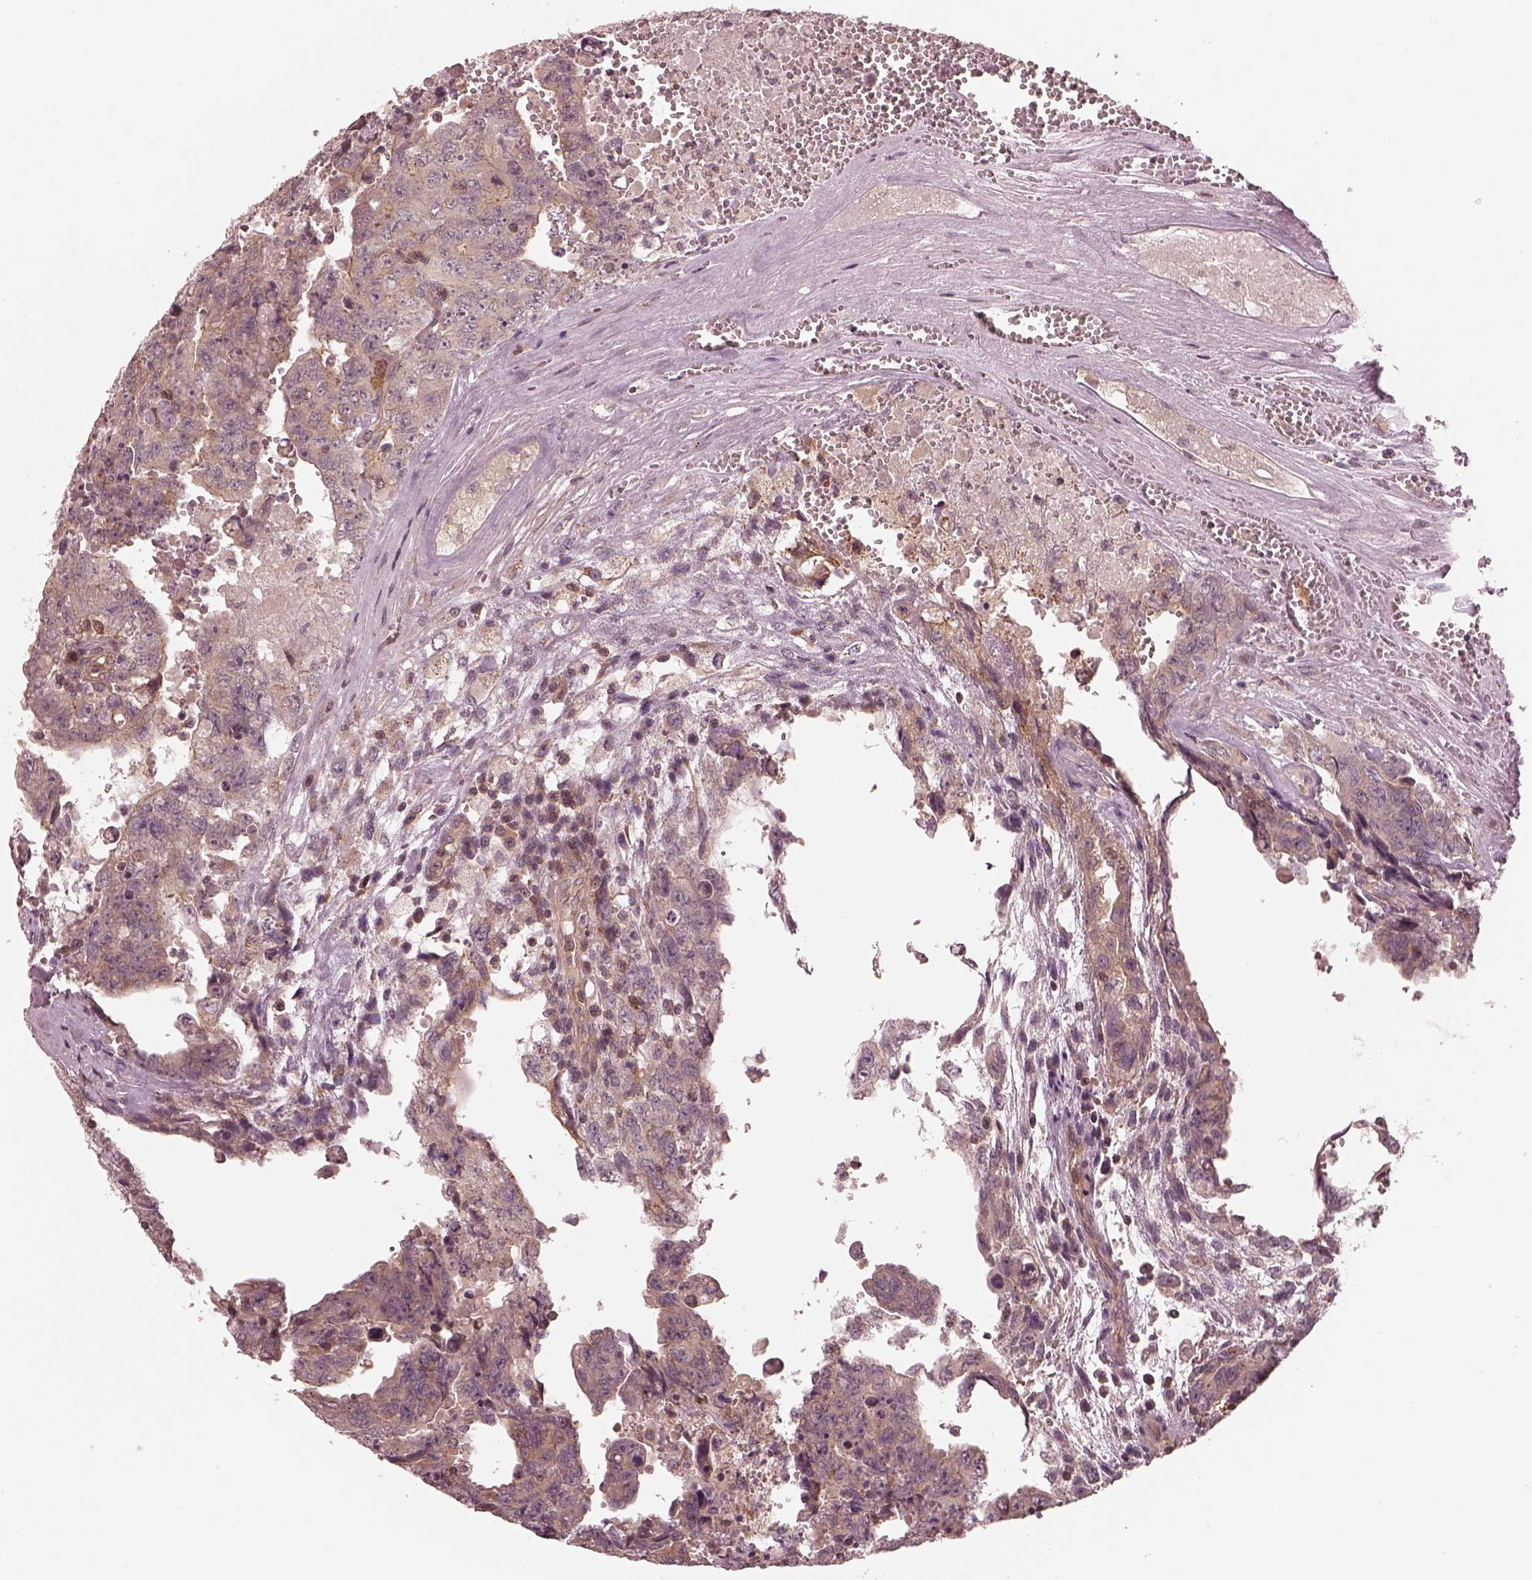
{"staining": {"intensity": "weak", "quantity": "<25%", "location": "cytoplasmic/membranous"}, "tissue": "testis cancer", "cell_type": "Tumor cells", "image_type": "cancer", "snomed": [{"axis": "morphology", "description": "Carcinoma, Embryonal, NOS"}, {"axis": "topography", "description": "Testis"}], "caption": "Tumor cells show no significant protein staining in testis cancer.", "gene": "FAM107B", "patient": {"sex": "male", "age": 24}}